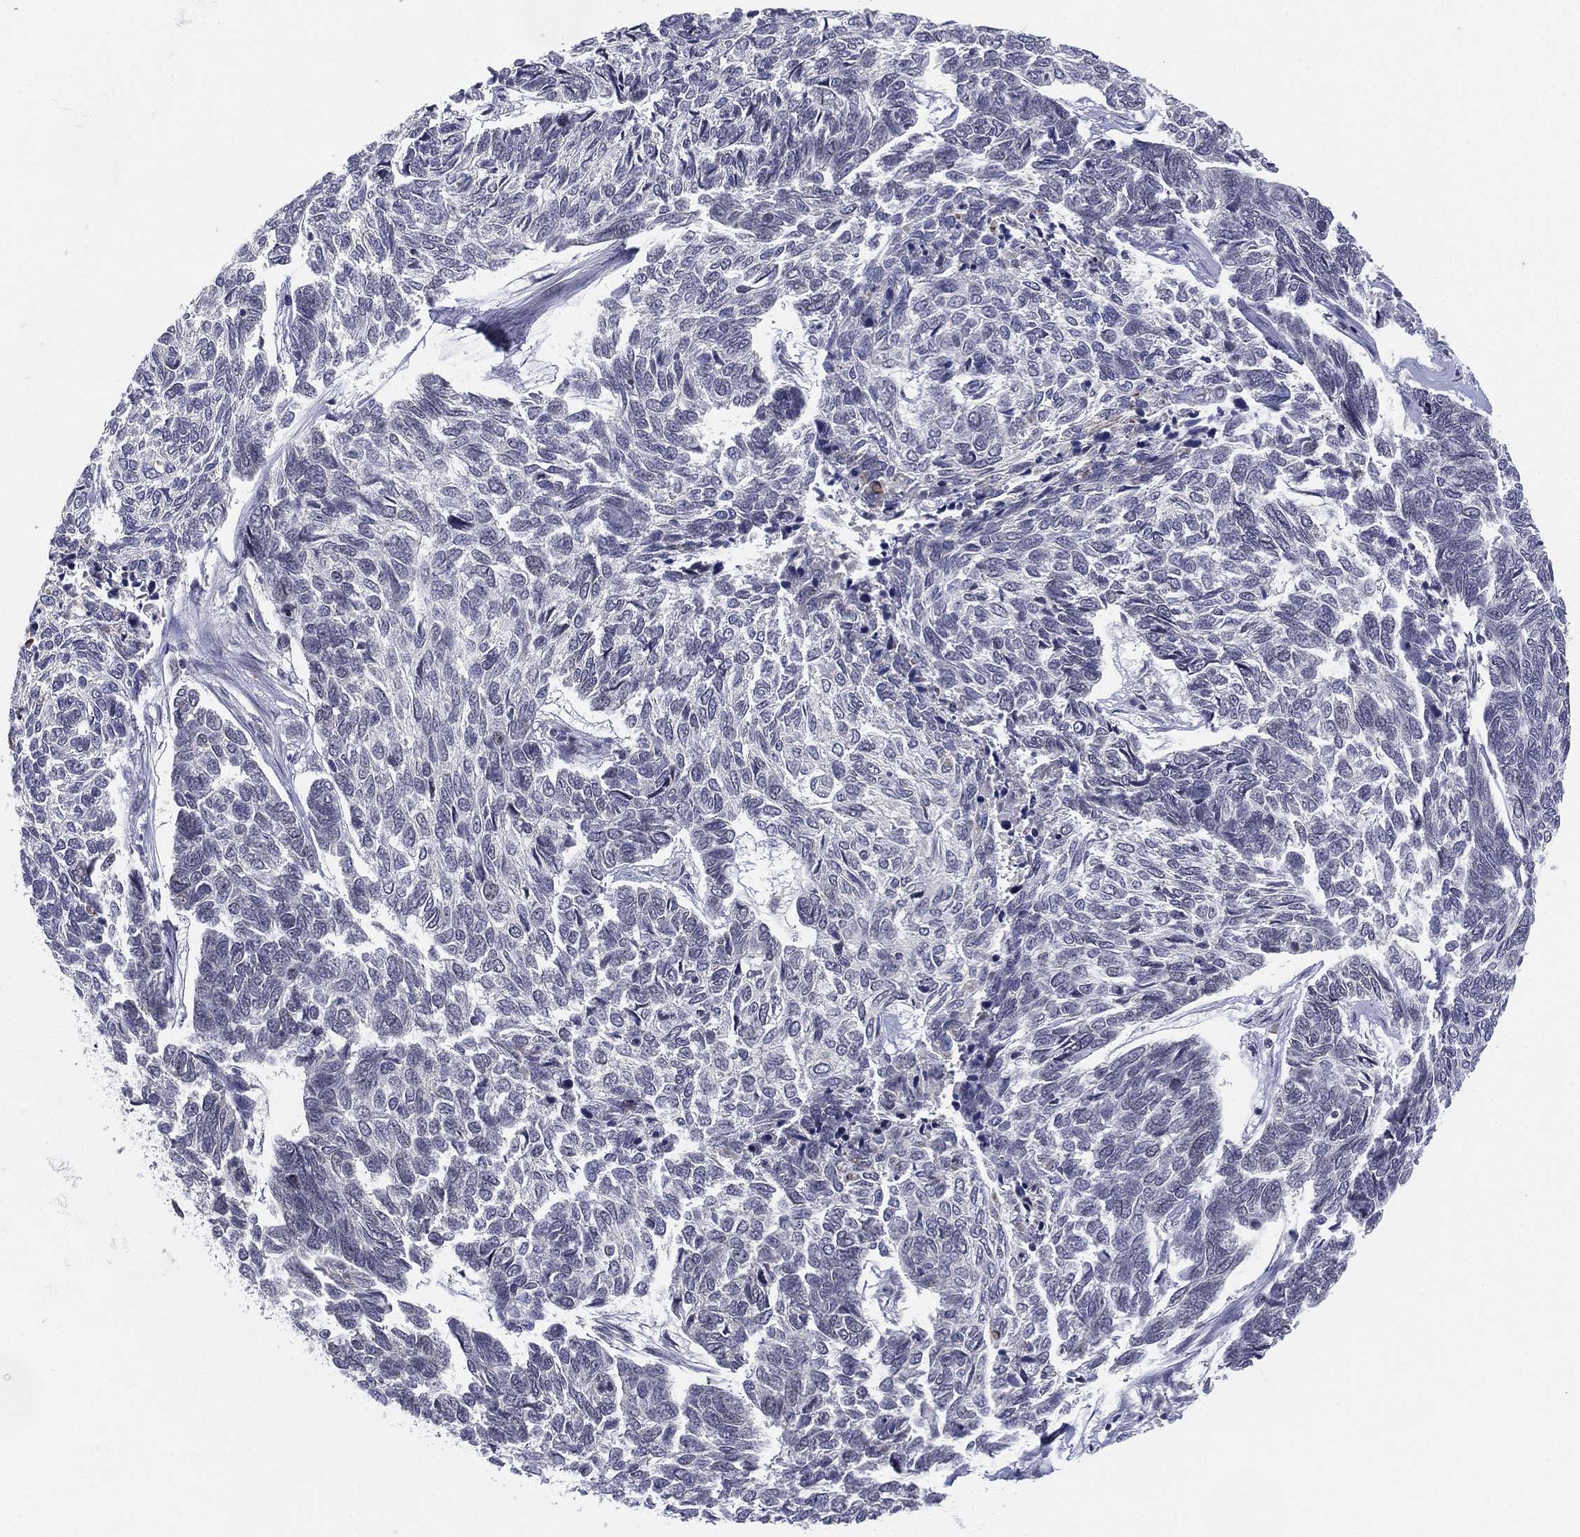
{"staining": {"intensity": "negative", "quantity": "none", "location": "none"}, "tissue": "skin cancer", "cell_type": "Tumor cells", "image_type": "cancer", "snomed": [{"axis": "morphology", "description": "Basal cell carcinoma"}, {"axis": "topography", "description": "Skin"}], "caption": "The histopathology image reveals no significant staining in tumor cells of skin cancer (basal cell carcinoma).", "gene": "MS4A8", "patient": {"sex": "female", "age": 65}}